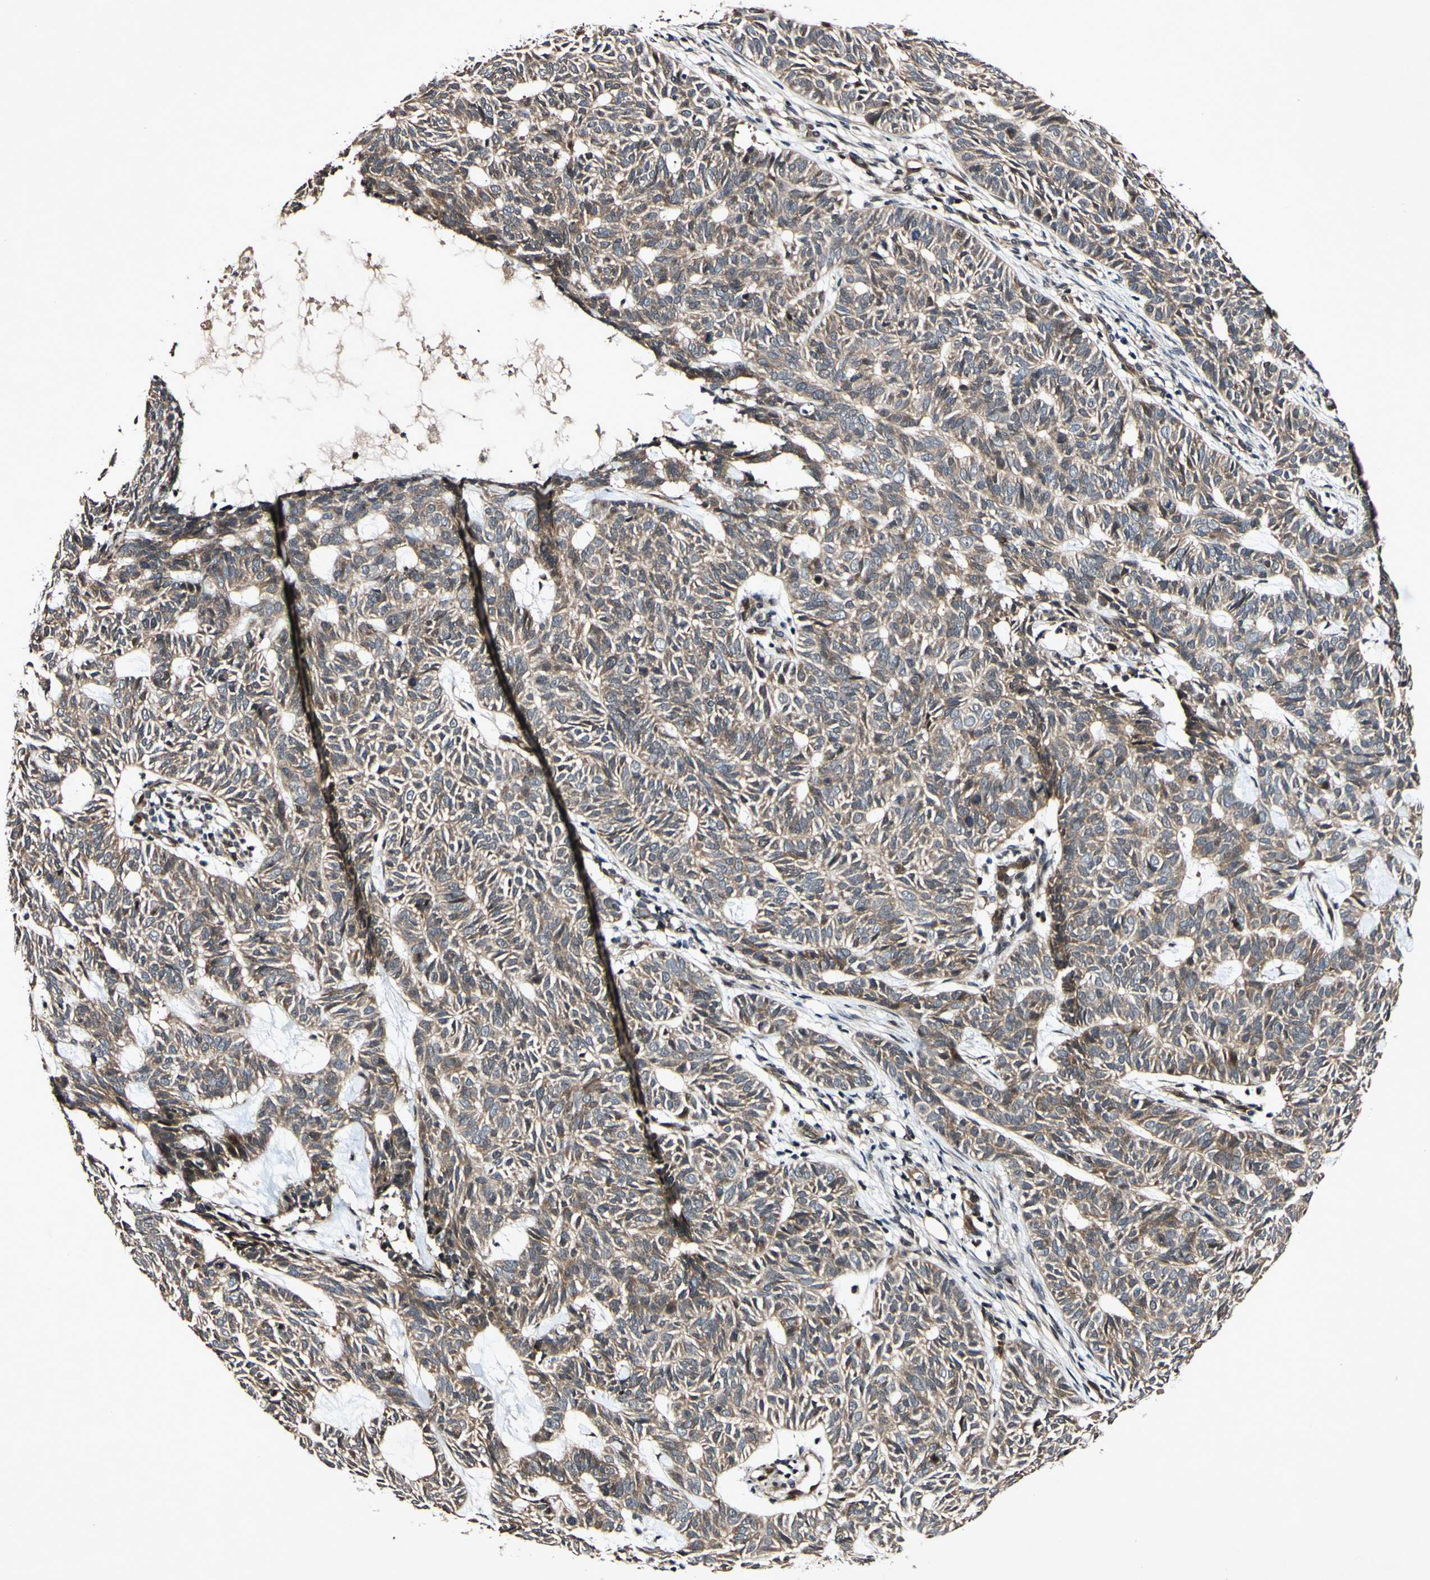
{"staining": {"intensity": "moderate", "quantity": ">75%", "location": "cytoplasmic/membranous"}, "tissue": "skin cancer", "cell_type": "Tumor cells", "image_type": "cancer", "snomed": [{"axis": "morphology", "description": "Basal cell carcinoma"}, {"axis": "topography", "description": "Skin"}], "caption": "IHC (DAB (3,3'-diaminobenzidine)) staining of basal cell carcinoma (skin) demonstrates moderate cytoplasmic/membranous protein expression in approximately >75% of tumor cells.", "gene": "CSNK1E", "patient": {"sex": "male", "age": 87}}